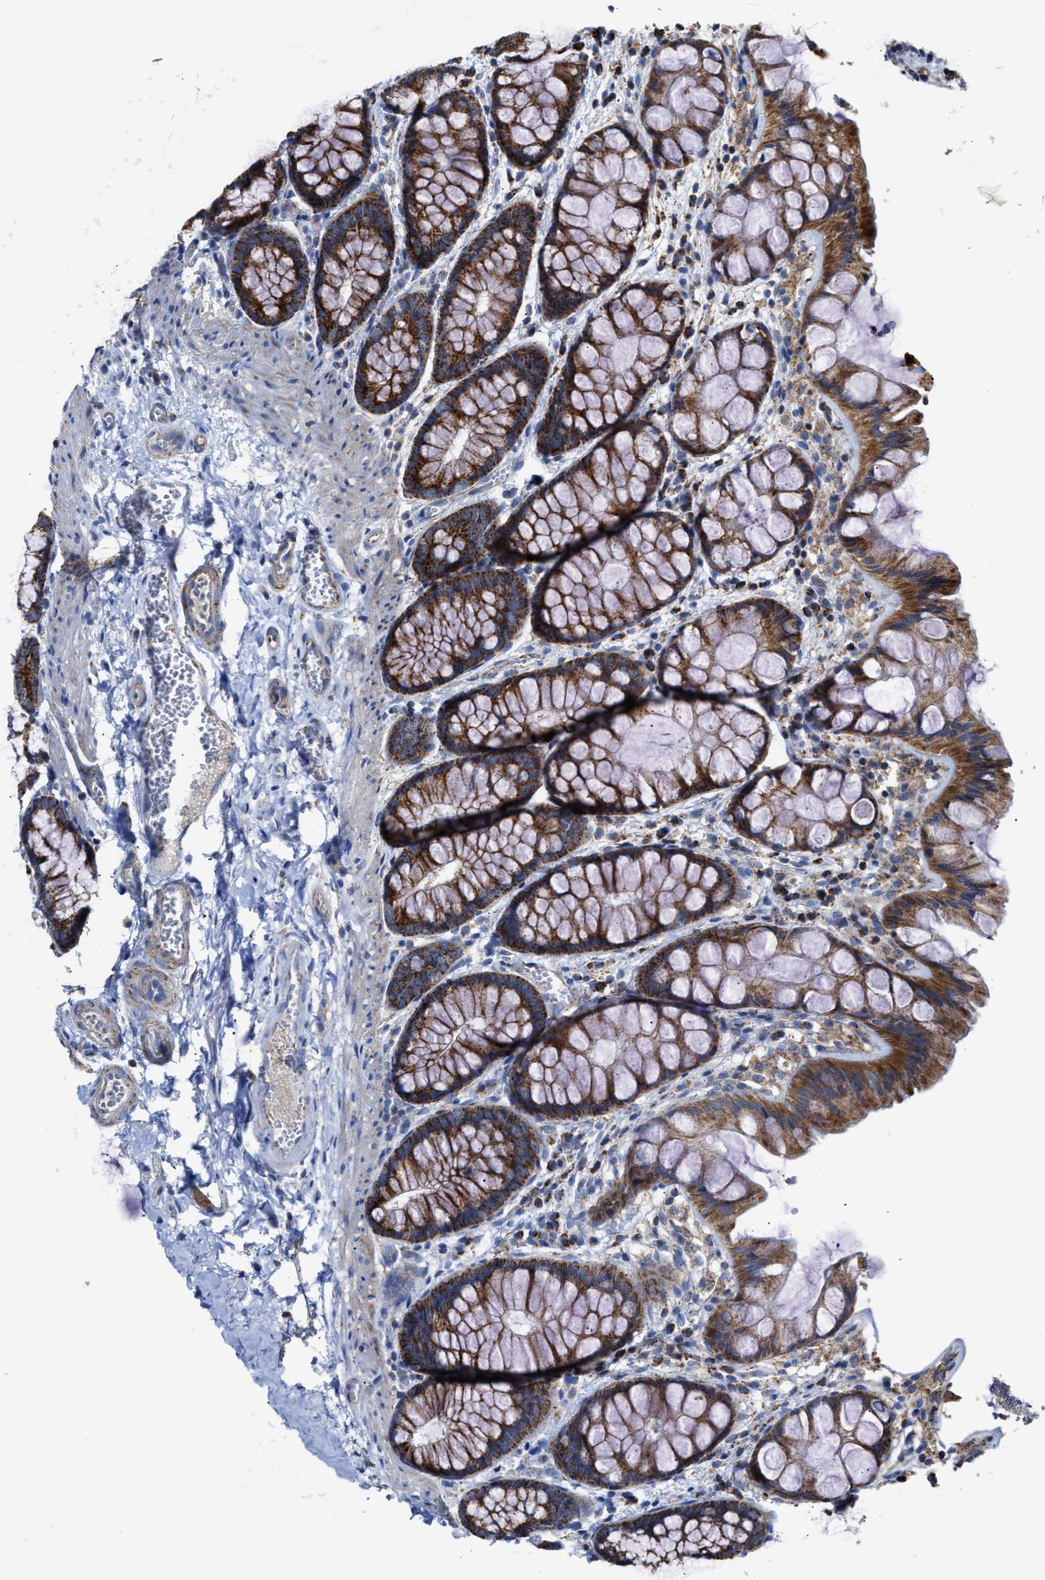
{"staining": {"intensity": "moderate", "quantity": ">75%", "location": "cytoplasmic/membranous"}, "tissue": "colon", "cell_type": "Endothelial cells", "image_type": "normal", "snomed": [{"axis": "morphology", "description": "Normal tissue, NOS"}, {"axis": "topography", "description": "Colon"}], "caption": "Protein staining reveals moderate cytoplasmic/membranous staining in approximately >75% of endothelial cells in unremarkable colon.", "gene": "MECR", "patient": {"sex": "male", "age": 47}}